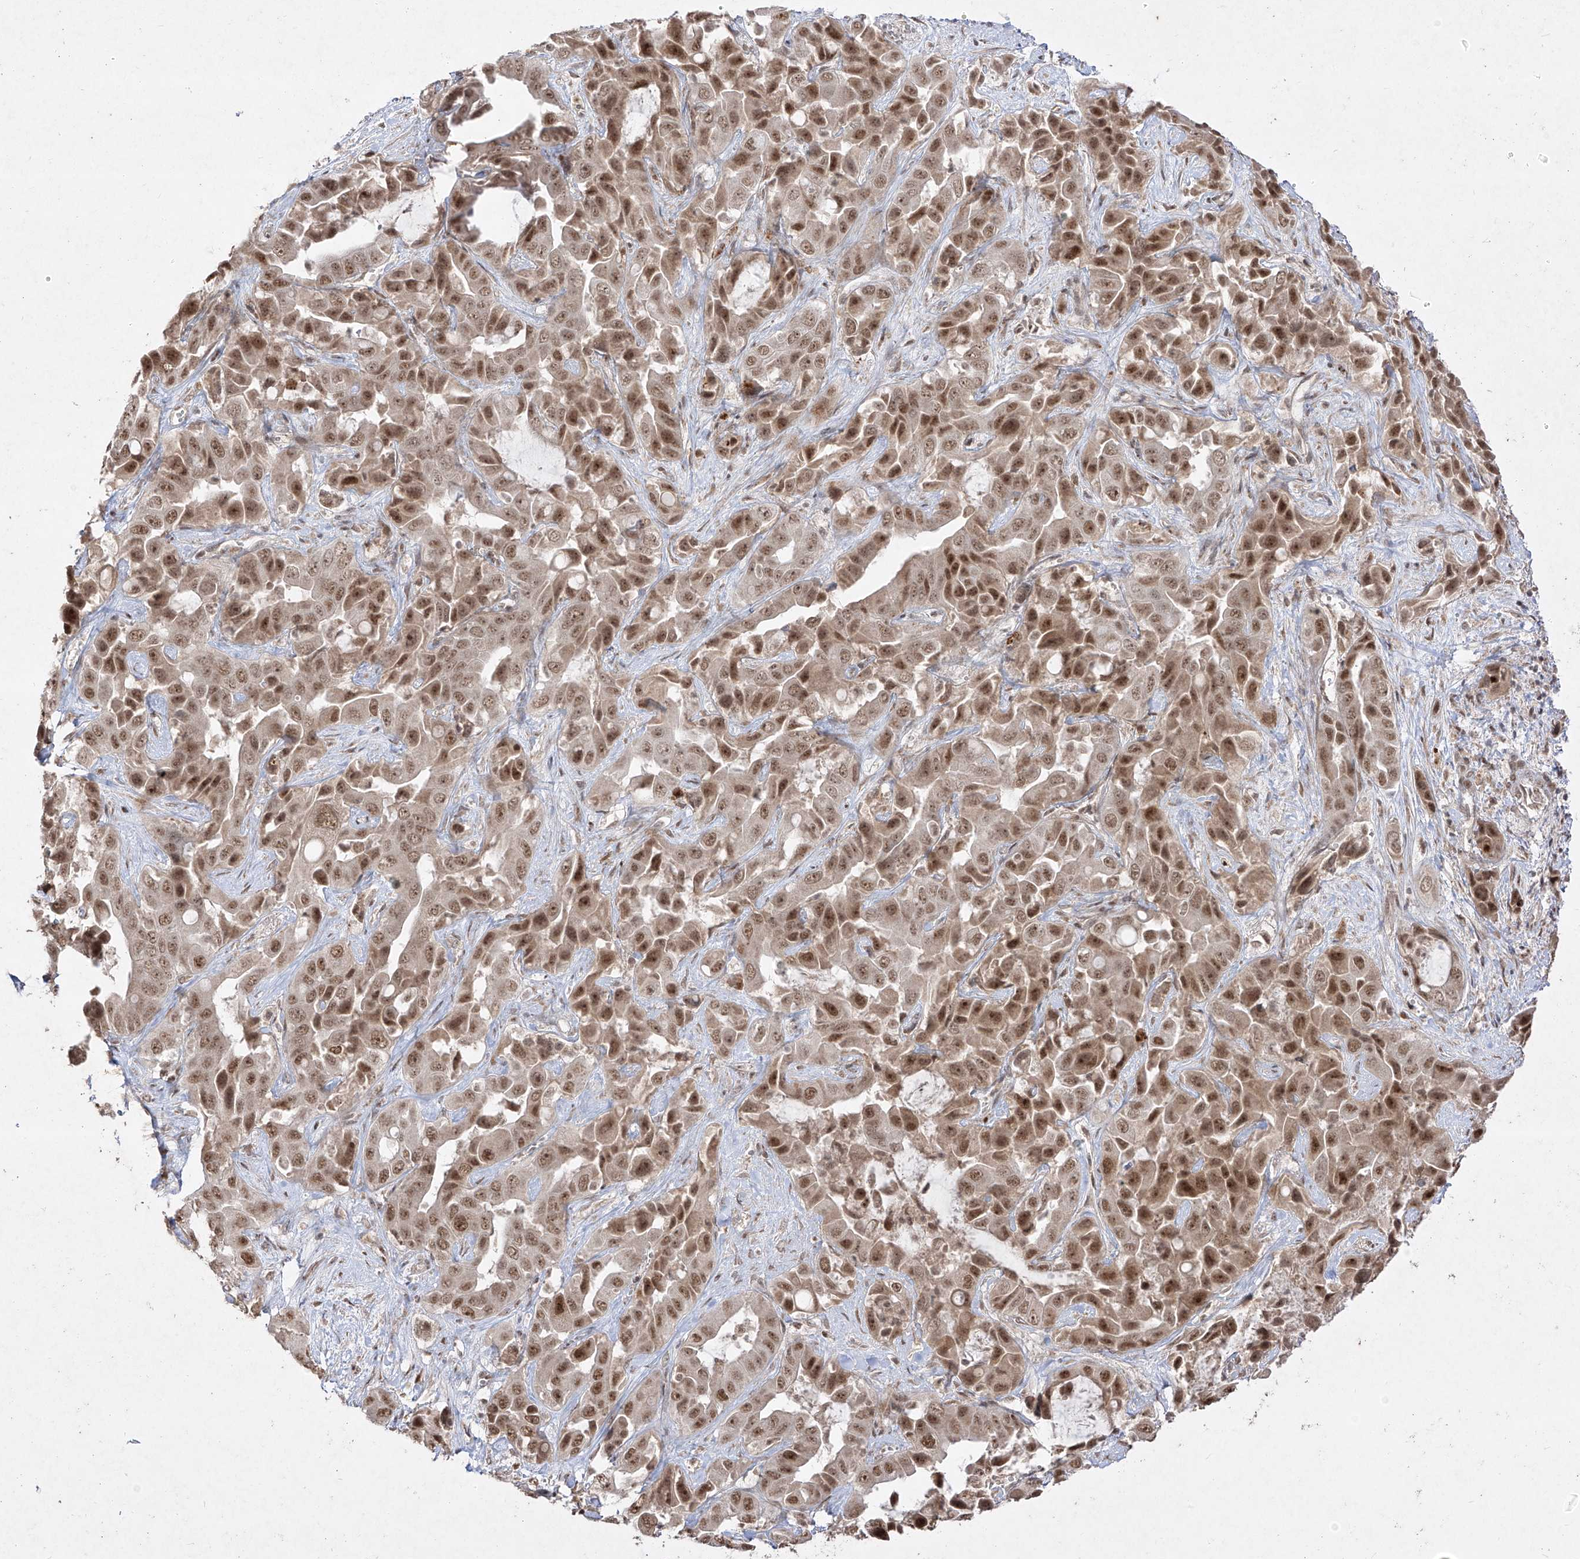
{"staining": {"intensity": "moderate", "quantity": ">75%", "location": "nuclear"}, "tissue": "liver cancer", "cell_type": "Tumor cells", "image_type": "cancer", "snomed": [{"axis": "morphology", "description": "Cholangiocarcinoma"}, {"axis": "topography", "description": "Liver"}], "caption": "This histopathology image displays immunohistochemistry (IHC) staining of liver cholangiocarcinoma, with medium moderate nuclear expression in approximately >75% of tumor cells.", "gene": "SNRNP27", "patient": {"sex": "female", "age": 52}}